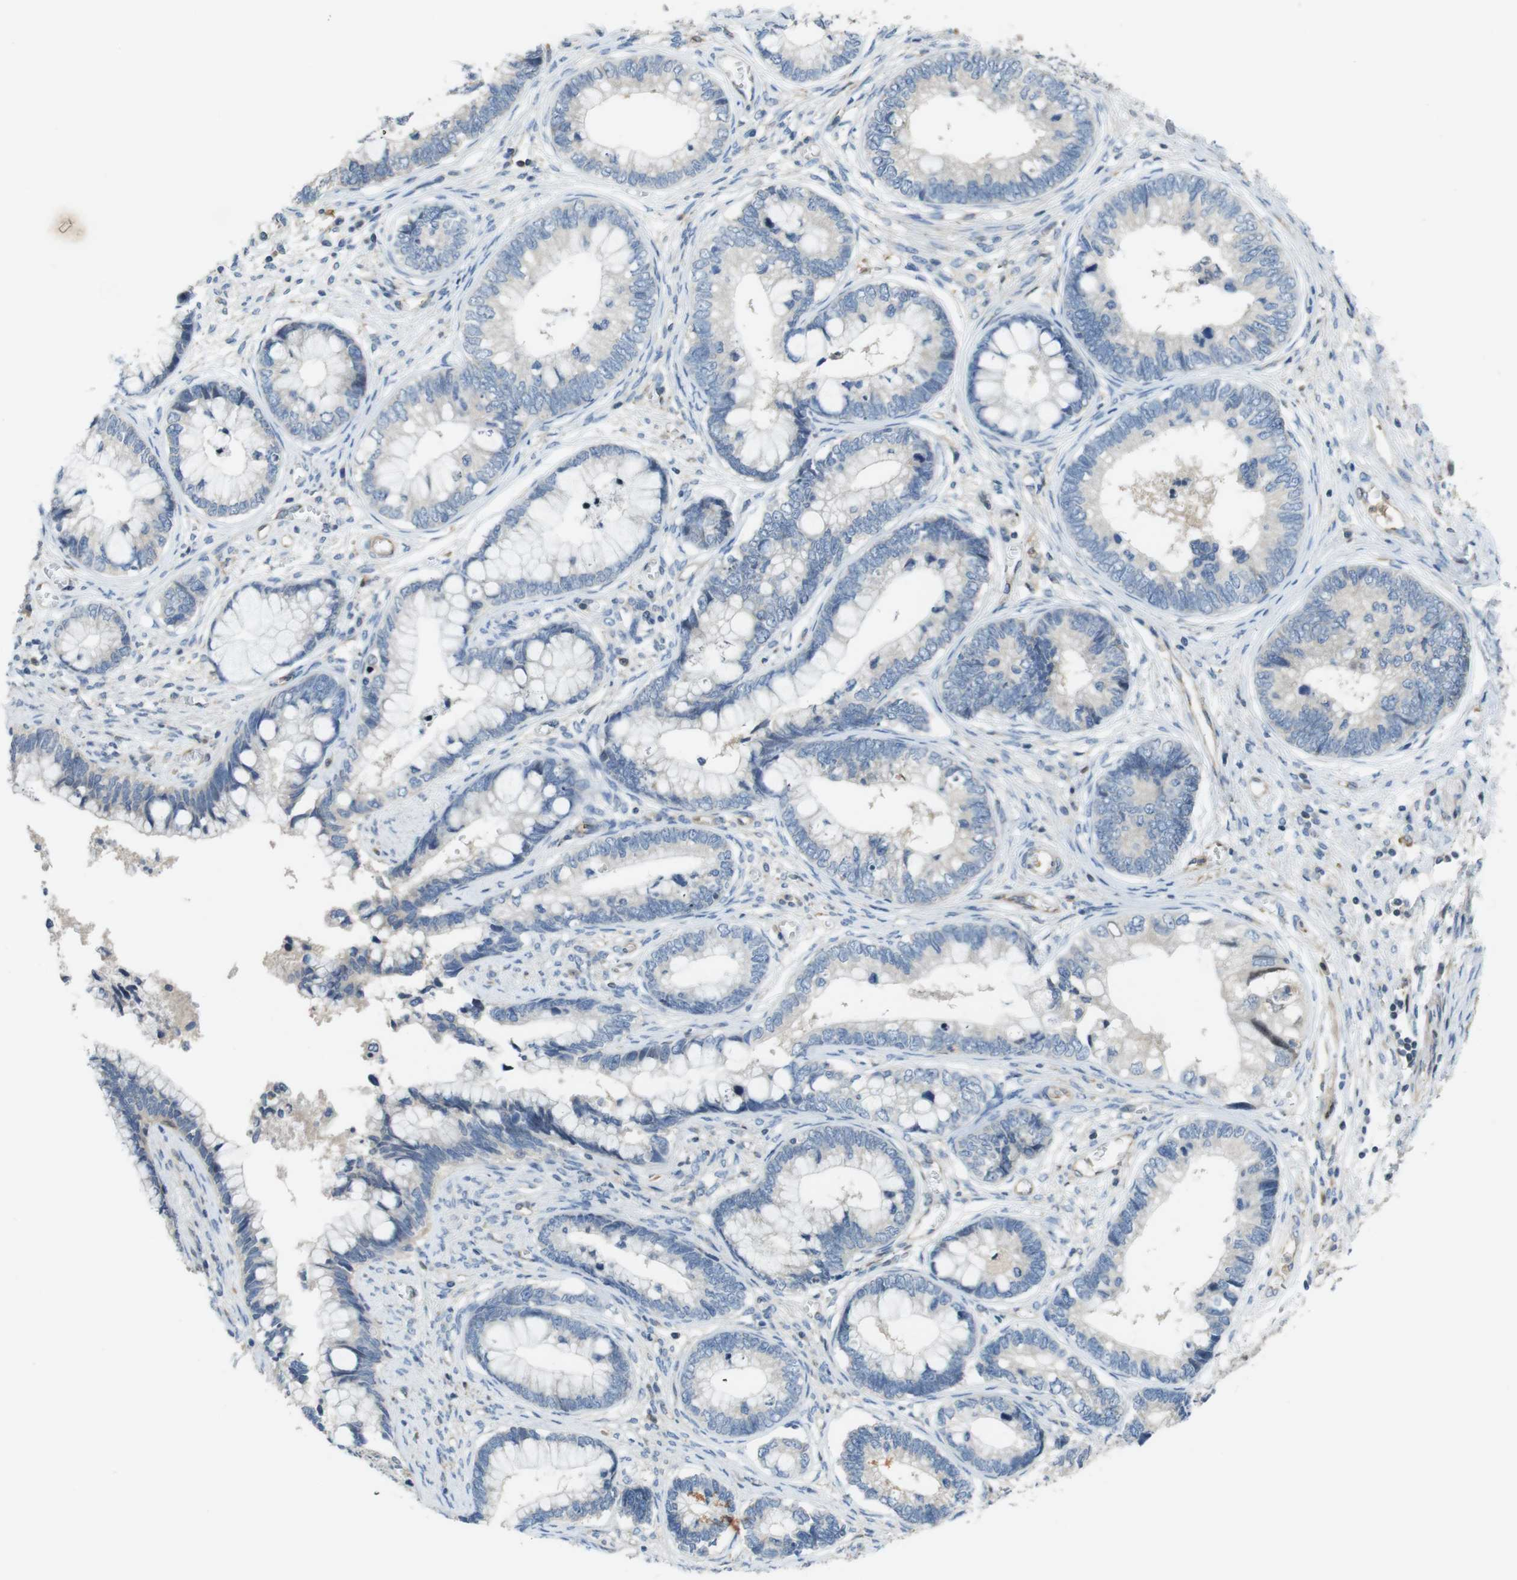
{"staining": {"intensity": "negative", "quantity": "none", "location": "none"}, "tissue": "cervical cancer", "cell_type": "Tumor cells", "image_type": "cancer", "snomed": [{"axis": "morphology", "description": "Adenocarcinoma, NOS"}, {"axis": "topography", "description": "Cervix"}], "caption": "An image of human adenocarcinoma (cervical) is negative for staining in tumor cells. (DAB immunohistochemistry (IHC) visualized using brightfield microscopy, high magnification).", "gene": "PCDH10", "patient": {"sex": "female", "age": 44}}